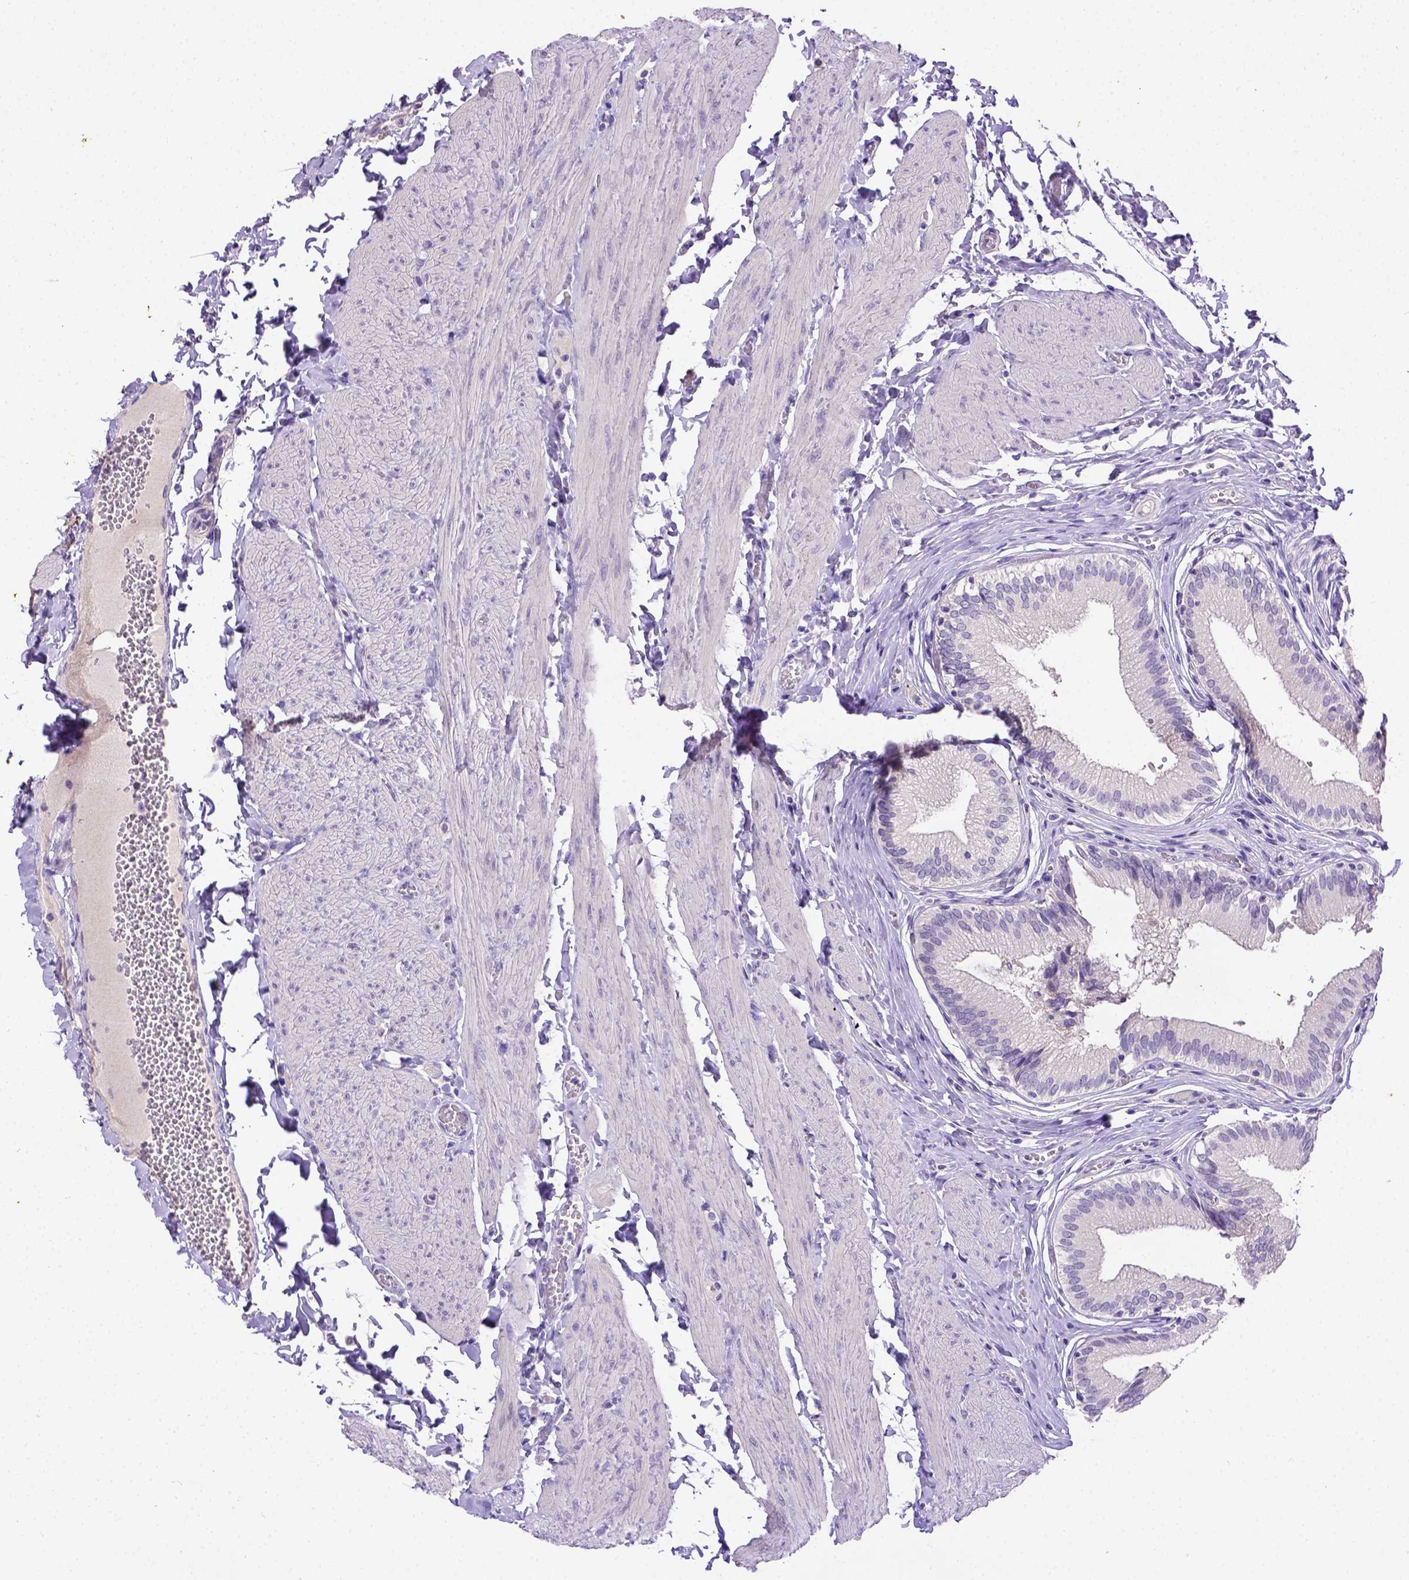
{"staining": {"intensity": "negative", "quantity": "none", "location": "none"}, "tissue": "gallbladder", "cell_type": "Glandular cells", "image_type": "normal", "snomed": [{"axis": "morphology", "description": "Normal tissue, NOS"}, {"axis": "topography", "description": "Gallbladder"}, {"axis": "topography", "description": "Peripheral nerve tissue"}], "caption": "Human gallbladder stained for a protein using immunohistochemistry (IHC) demonstrates no positivity in glandular cells.", "gene": "B3GAT1", "patient": {"sex": "male", "age": 17}}